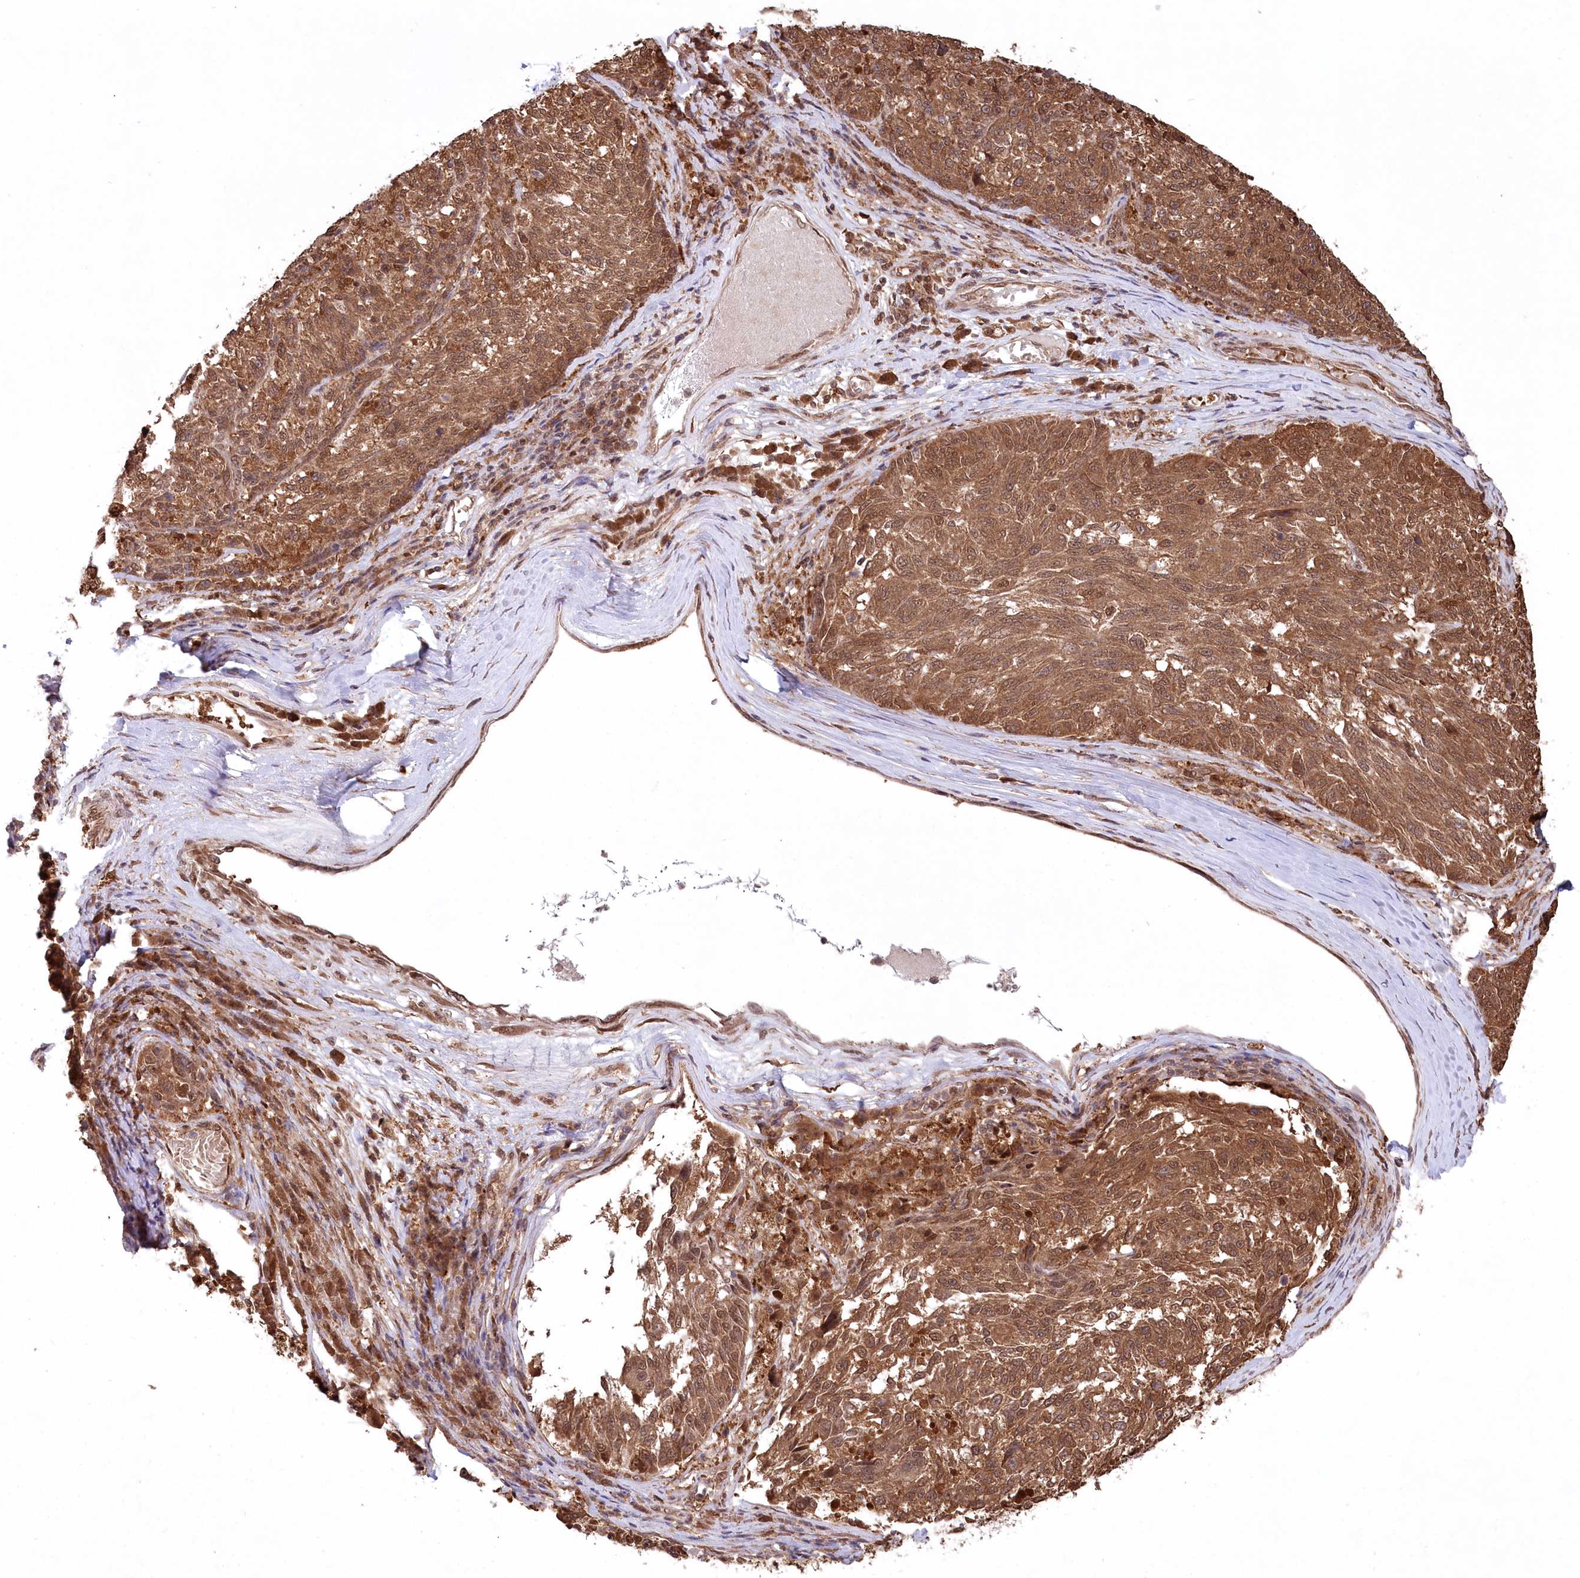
{"staining": {"intensity": "strong", "quantity": ">75%", "location": "cytoplasmic/membranous,nuclear"}, "tissue": "melanoma", "cell_type": "Tumor cells", "image_type": "cancer", "snomed": [{"axis": "morphology", "description": "Malignant melanoma, NOS"}, {"axis": "topography", "description": "Skin"}], "caption": "A brown stain highlights strong cytoplasmic/membranous and nuclear positivity of a protein in malignant melanoma tumor cells. (DAB IHC, brown staining for protein, blue staining for nuclei).", "gene": "PSMA1", "patient": {"sex": "male", "age": 53}}